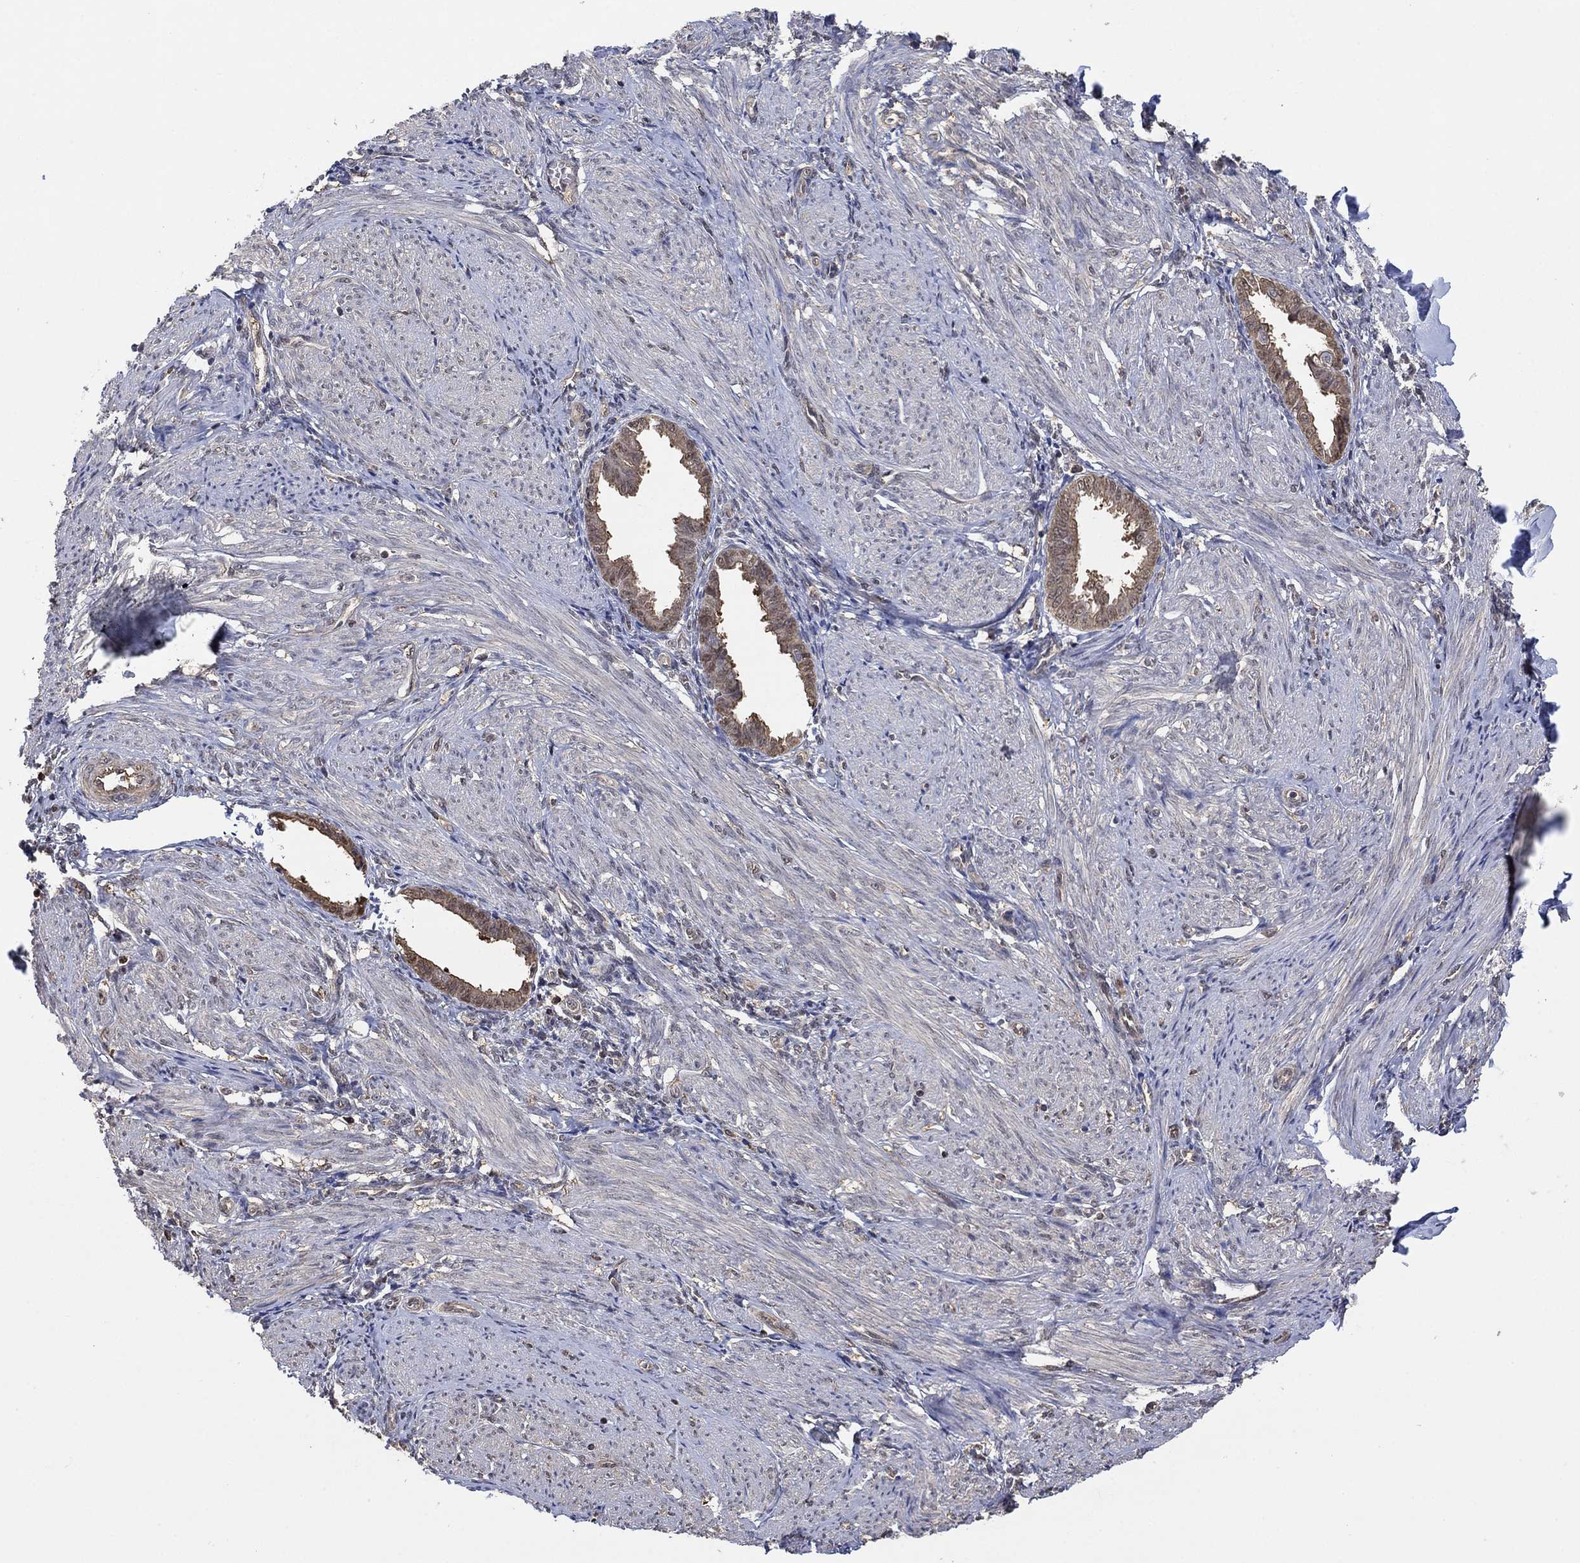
{"staining": {"intensity": "negative", "quantity": "none", "location": "none"}, "tissue": "endometrium", "cell_type": "Cells in endometrial stroma", "image_type": "normal", "snomed": [{"axis": "morphology", "description": "Normal tissue, NOS"}, {"axis": "topography", "description": "Endometrium"}], "caption": "IHC of benign human endometrium displays no staining in cells in endometrial stroma.", "gene": "RNF114", "patient": {"sex": "female", "age": 37}}